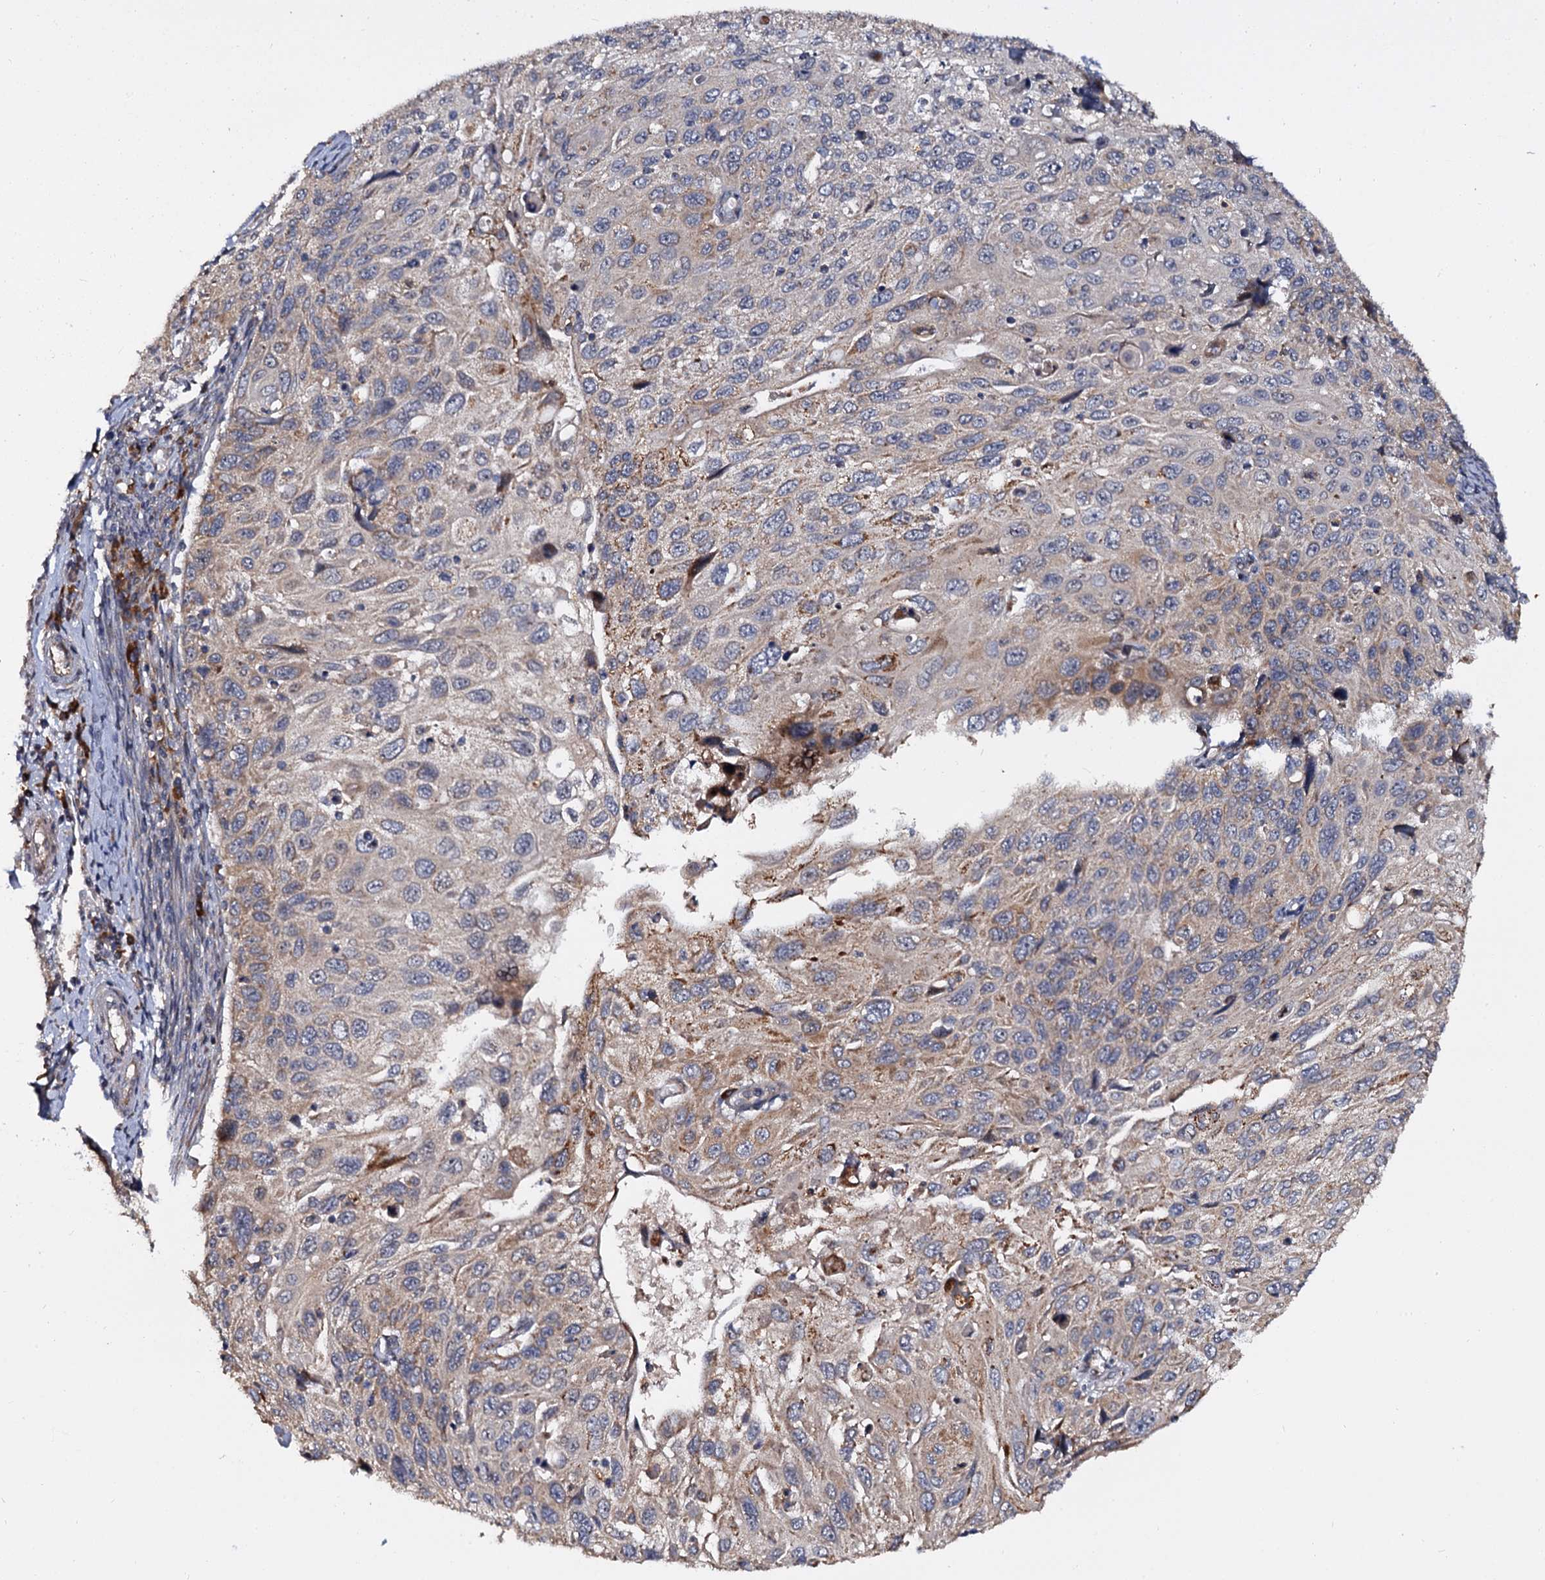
{"staining": {"intensity": "weak", "quantity": "25%-75%", "location": "cytoplasmic/membranous"}, "tissue": "cervical cancer", "cell_type": "Tumor cells", "image_type": "cancer", "snomed": [{"axis": "morphology", "description": "Squamous cell carcinoma, NOS"}, {"axis": "topography", "description": "Cervix"}], "caption": "There is low levels of weak cytoplasmic/membranous expression in tumor cells of cervical squamous cell carcinoma, as demonstrated by immunohistochemical staining (brown color).", "gene": "WWC3", "patient": {"sex": "female", "age": 70}}